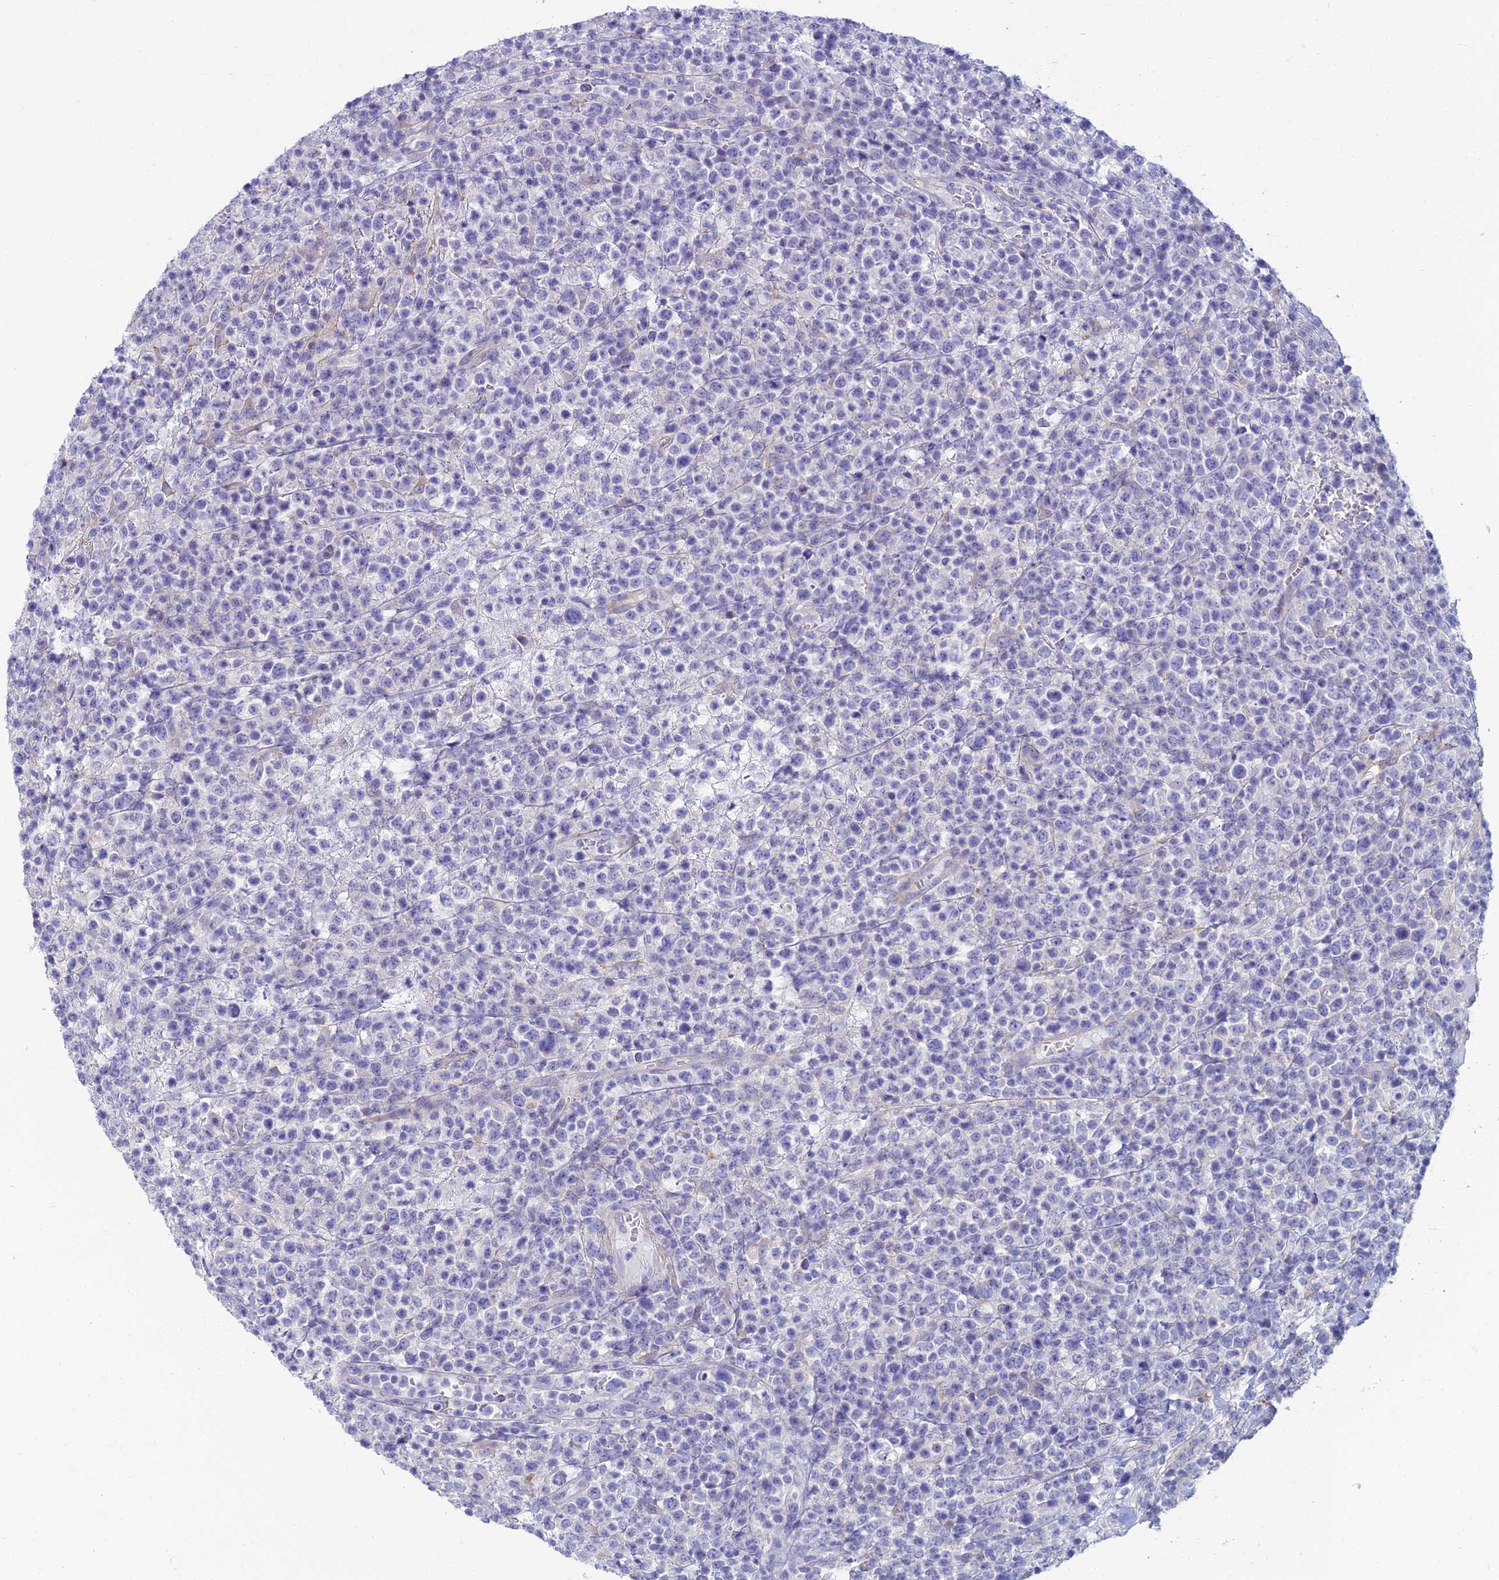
{"staining": {"intensity": "negative", "quantity": "none", "location": "none"}, "tissue": "lymphoma", "cell_type": "Tumor cells", "image_type": "cancer", "snomed": [{"axis": "morphology", "description": "Malignant lymphoma, non-Hodgkin's type, High grade"}, {"axis": "topography", "description": "Colon"}], "caption": "This is an immunohistochemistry micrograph of human lymphoma. There is no staining in tumor cells.", "gene": "NEURL1", "patient": {"sex": "female", "age": 53}}